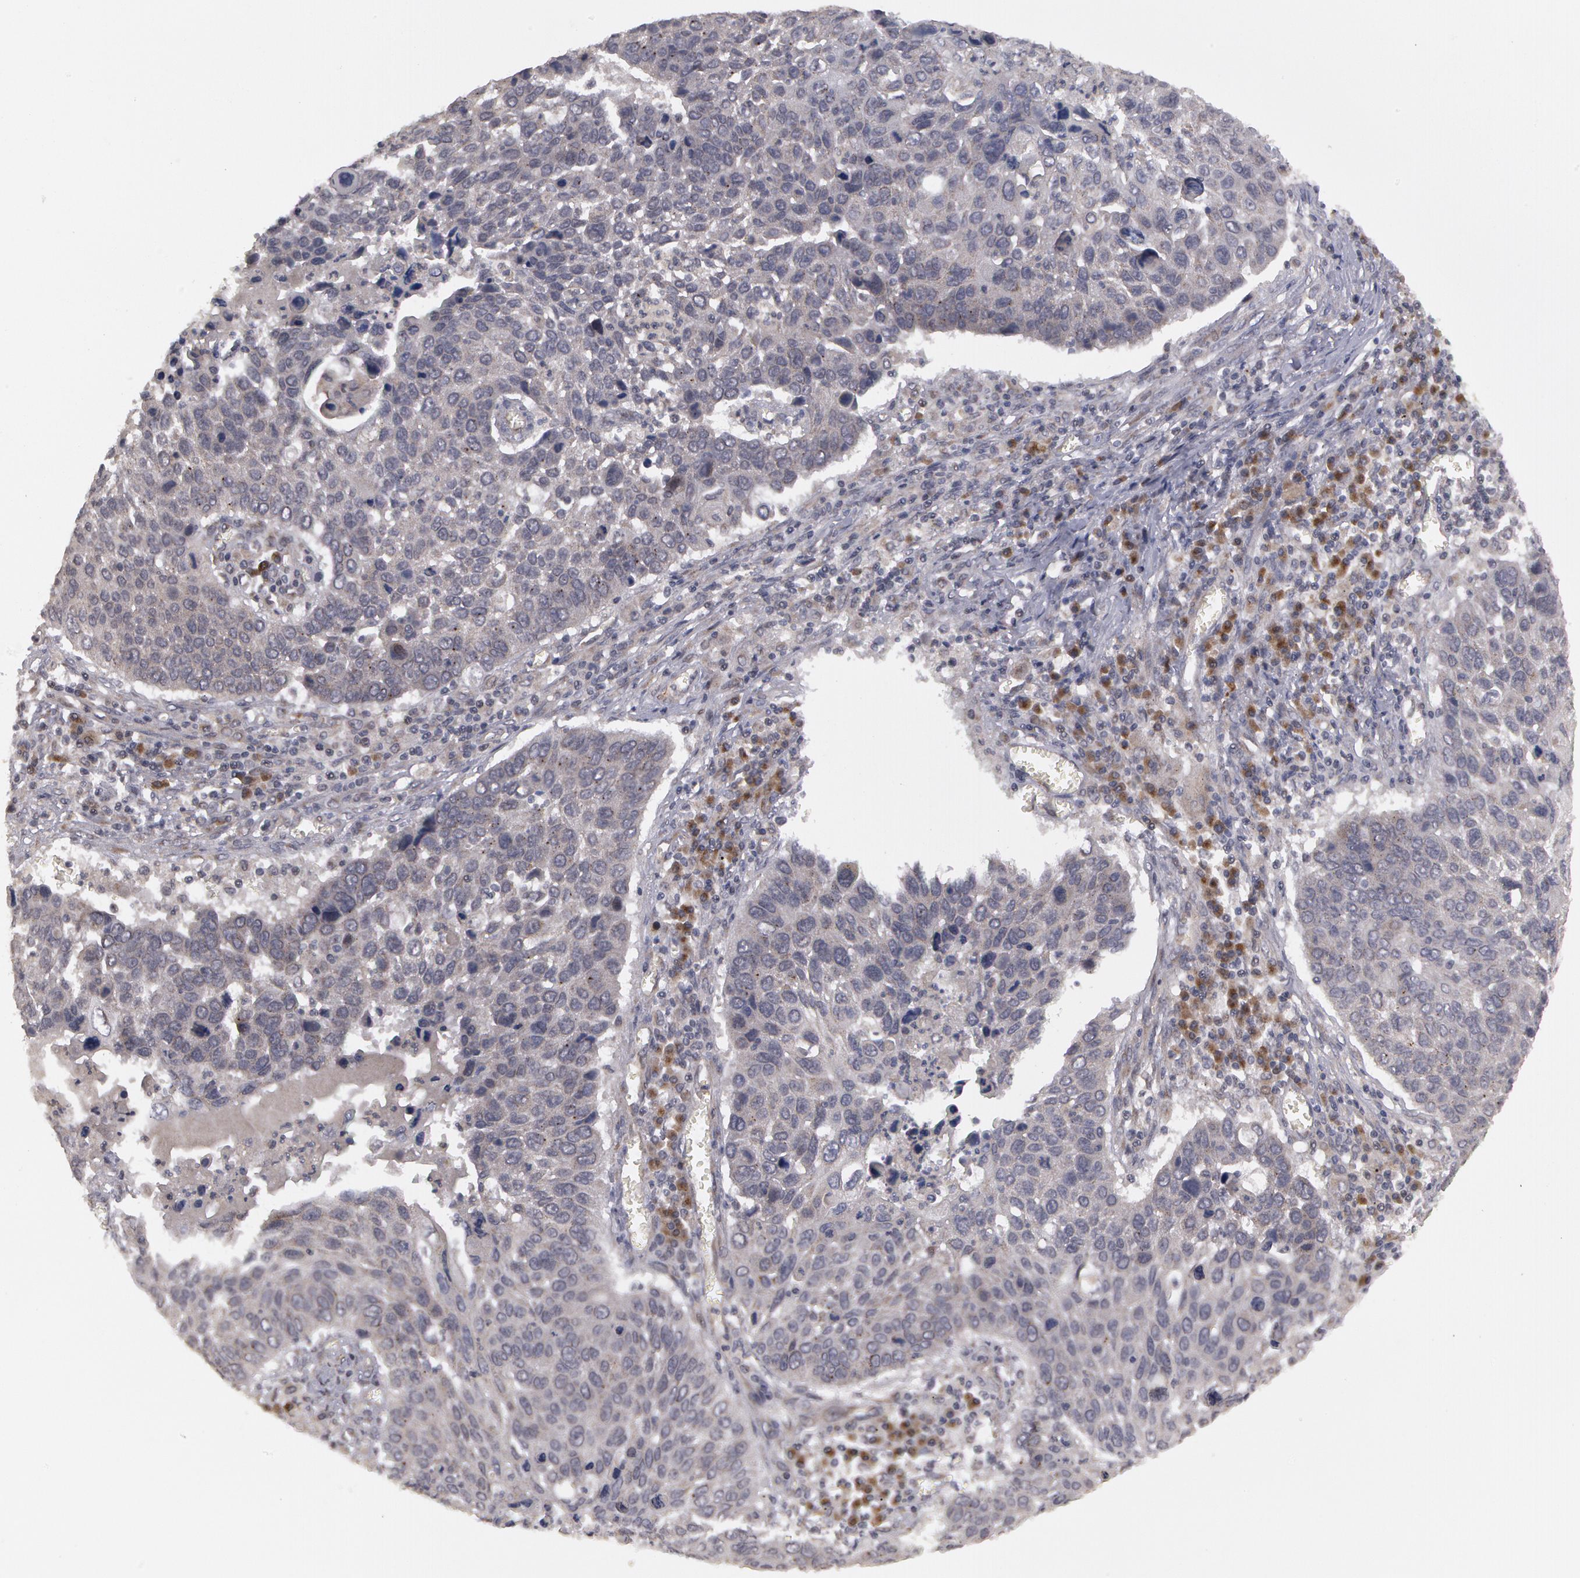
{"staining": {"intensity": "negative", "quantity": "none", "location": "none"}, "tissue": "lung cancer", "cell_type": "Tumor cells", "image_type": "cancer", "snomed": [{"axis": "morphology", "description": "Squamous cell carcinoma, NOS"}, {"axis": "topography", "description": "Lung"}], "caption": "This is an immunohistochemistry (IHC) image of human lung cancer (squamous cell carcinoma). There is no positivity in tumor cells.", "gene": "STX5", "patient": {"sex": "male", "age": 68}}